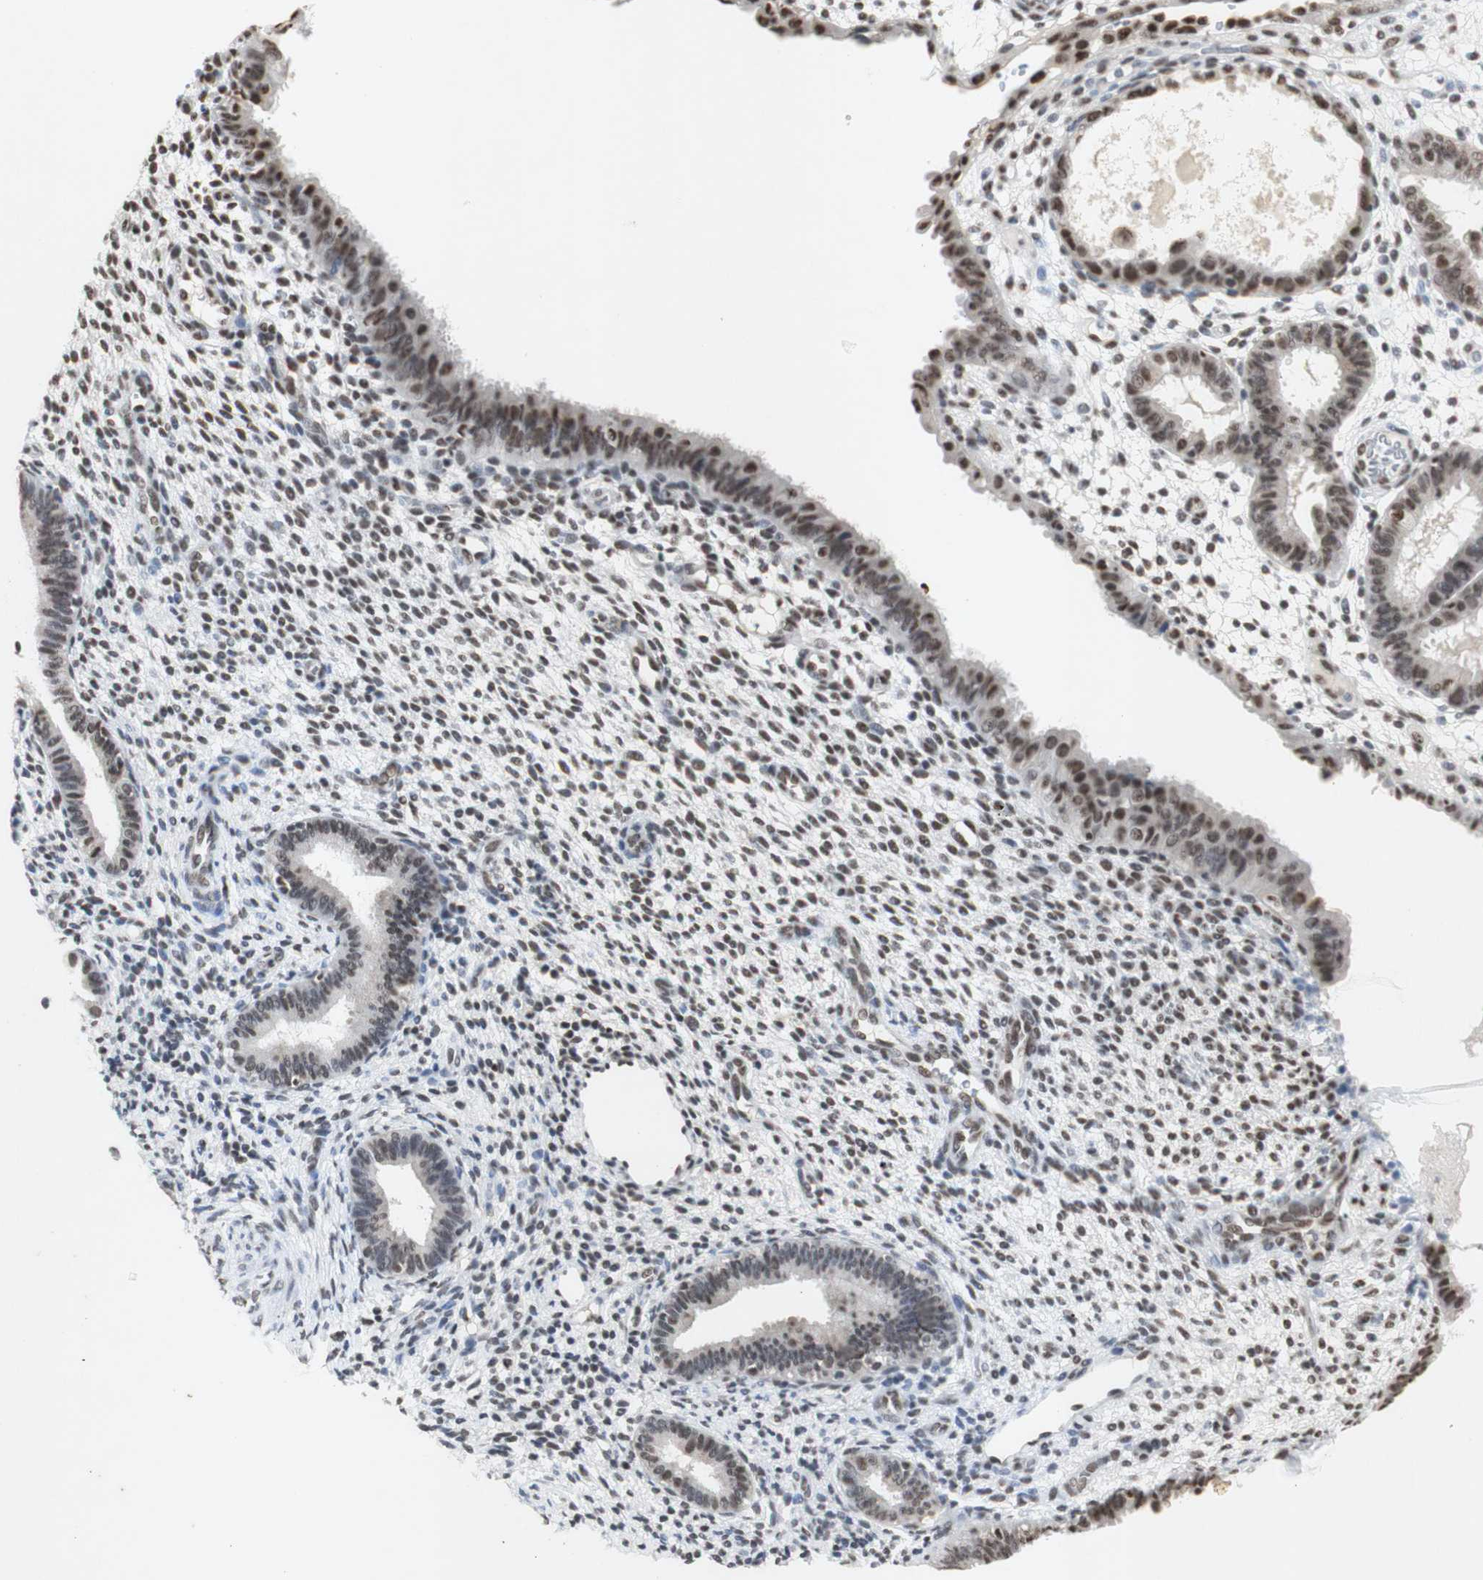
{"staining": {"intensity": "moderate", "quantity": ">75%", "location": "nuclear"}, "tissue": "endometrium", "cell_type": "Cells in endometrial stroma", "image_type": "normal", "snomed": [{"axis": "morphology", "description": "Normal tissue, NOS"}, {"axis": "topography", "description": "Endometrium"}], "caption": "Benign endometrium was stained to show a protein in brown. There is medium levels of moderate nuclear positivity in approximately >75% of cells in endometrial stroma. The protein of interest is stained brown, and the nuclei are stained in blue (DAB (3,3'-diaminobenzidine) IHC with brightfield microscopy, high magnification).", "gene": "SNRPB", "patient": {"sex": "female", "age": 61}}